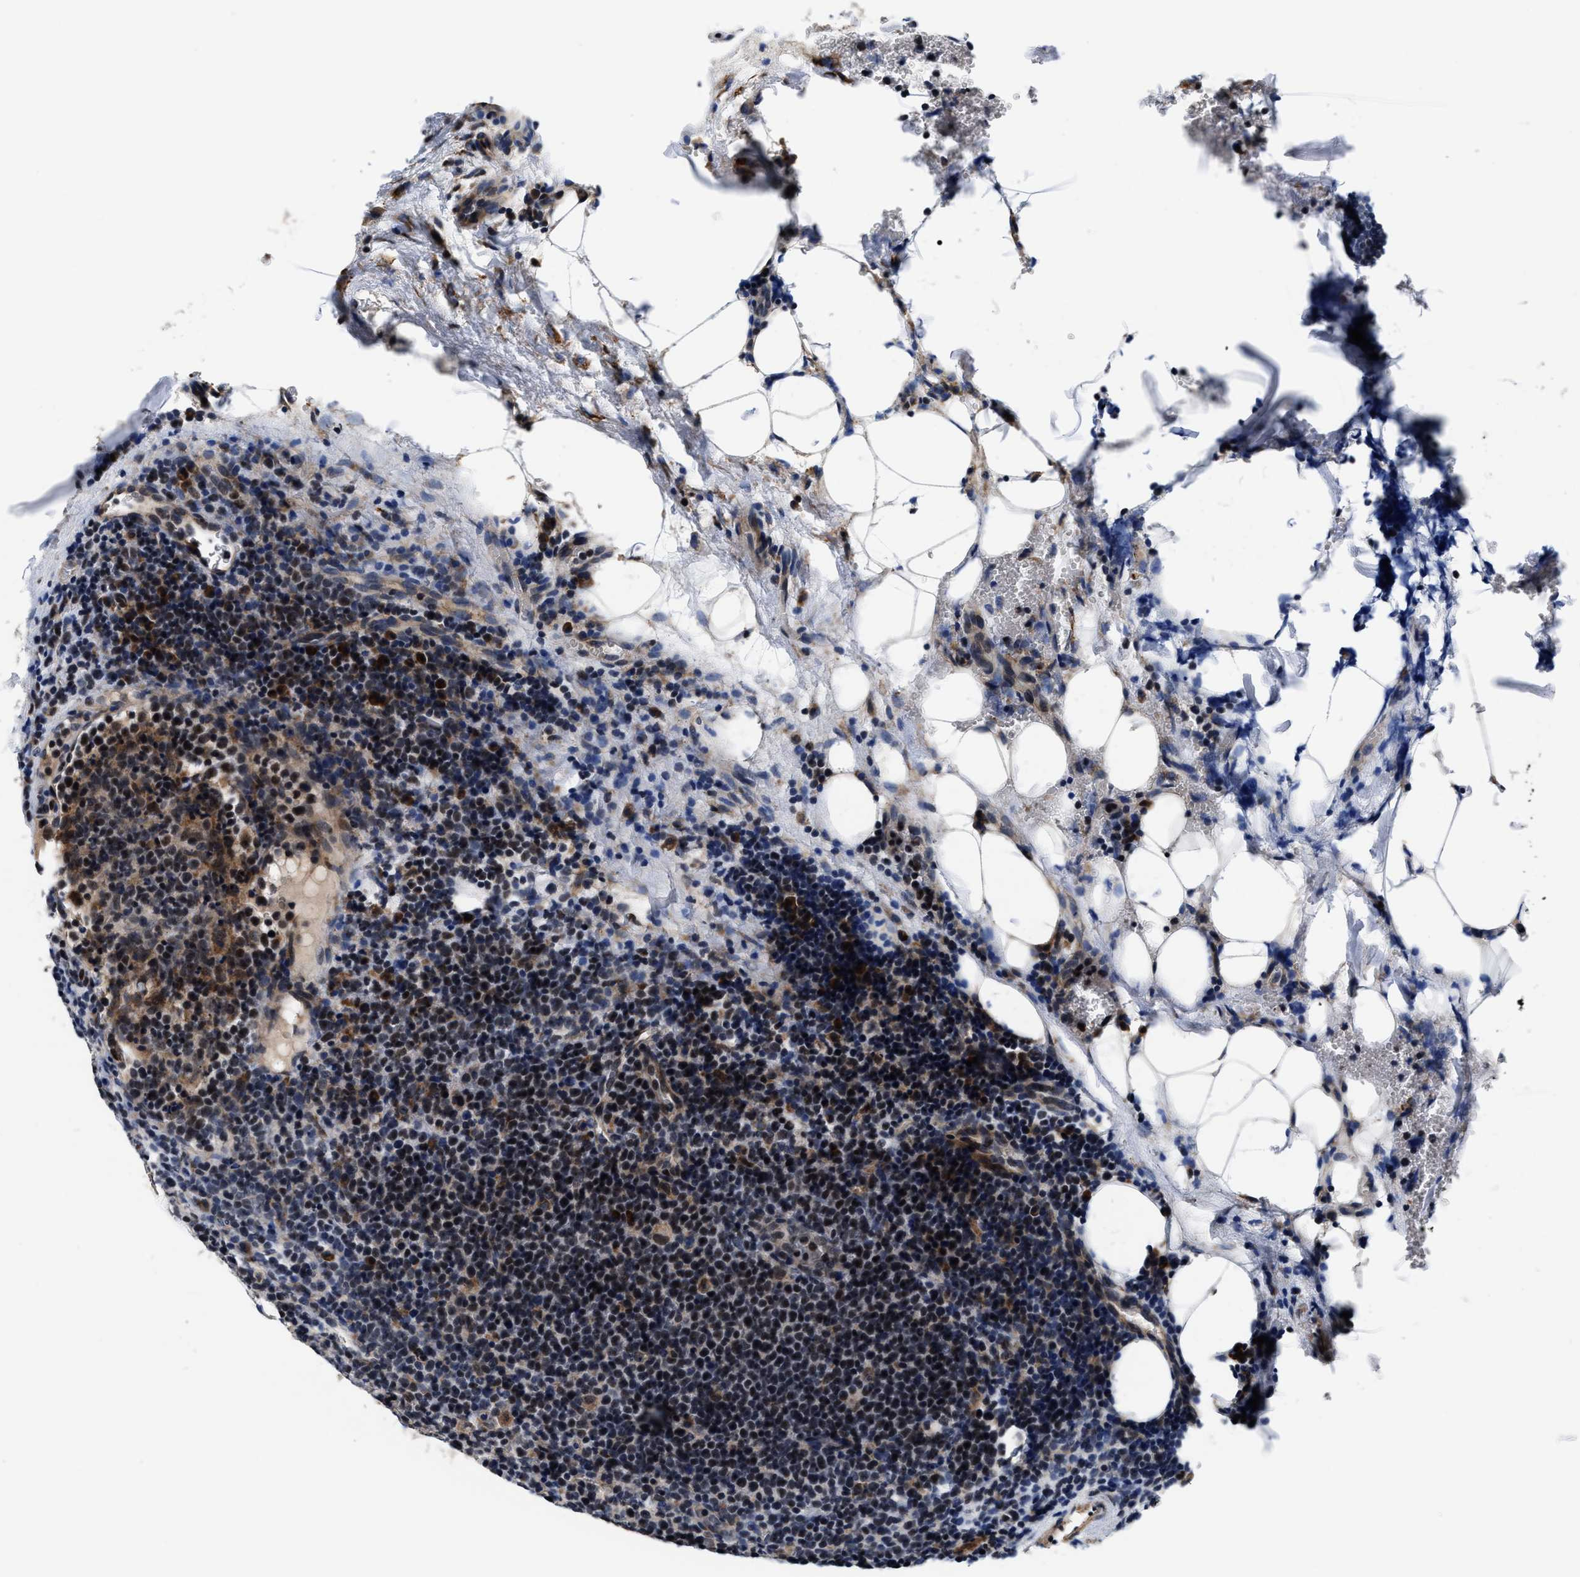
{"staining": {"intensity": "negative", "quantity": "none", "location": "none"}, "tissue": "lymphoma", "cell_type": "Tumor cells", "image_type": "cancer", "snomed": [{"axis": "morphology", "description": "Malignant lymphoma, non-Hodgkin's type, High grade"}, {"axis": "topography", "description": "Lymph node"}], "caption": "A histopathology image of human high-grade malignant lymphoma, non-Hodgkin's type is negative for staining in tumor cells.", "gene": "SLC12A2", "patient": {"sex": "male", "age": 61}}